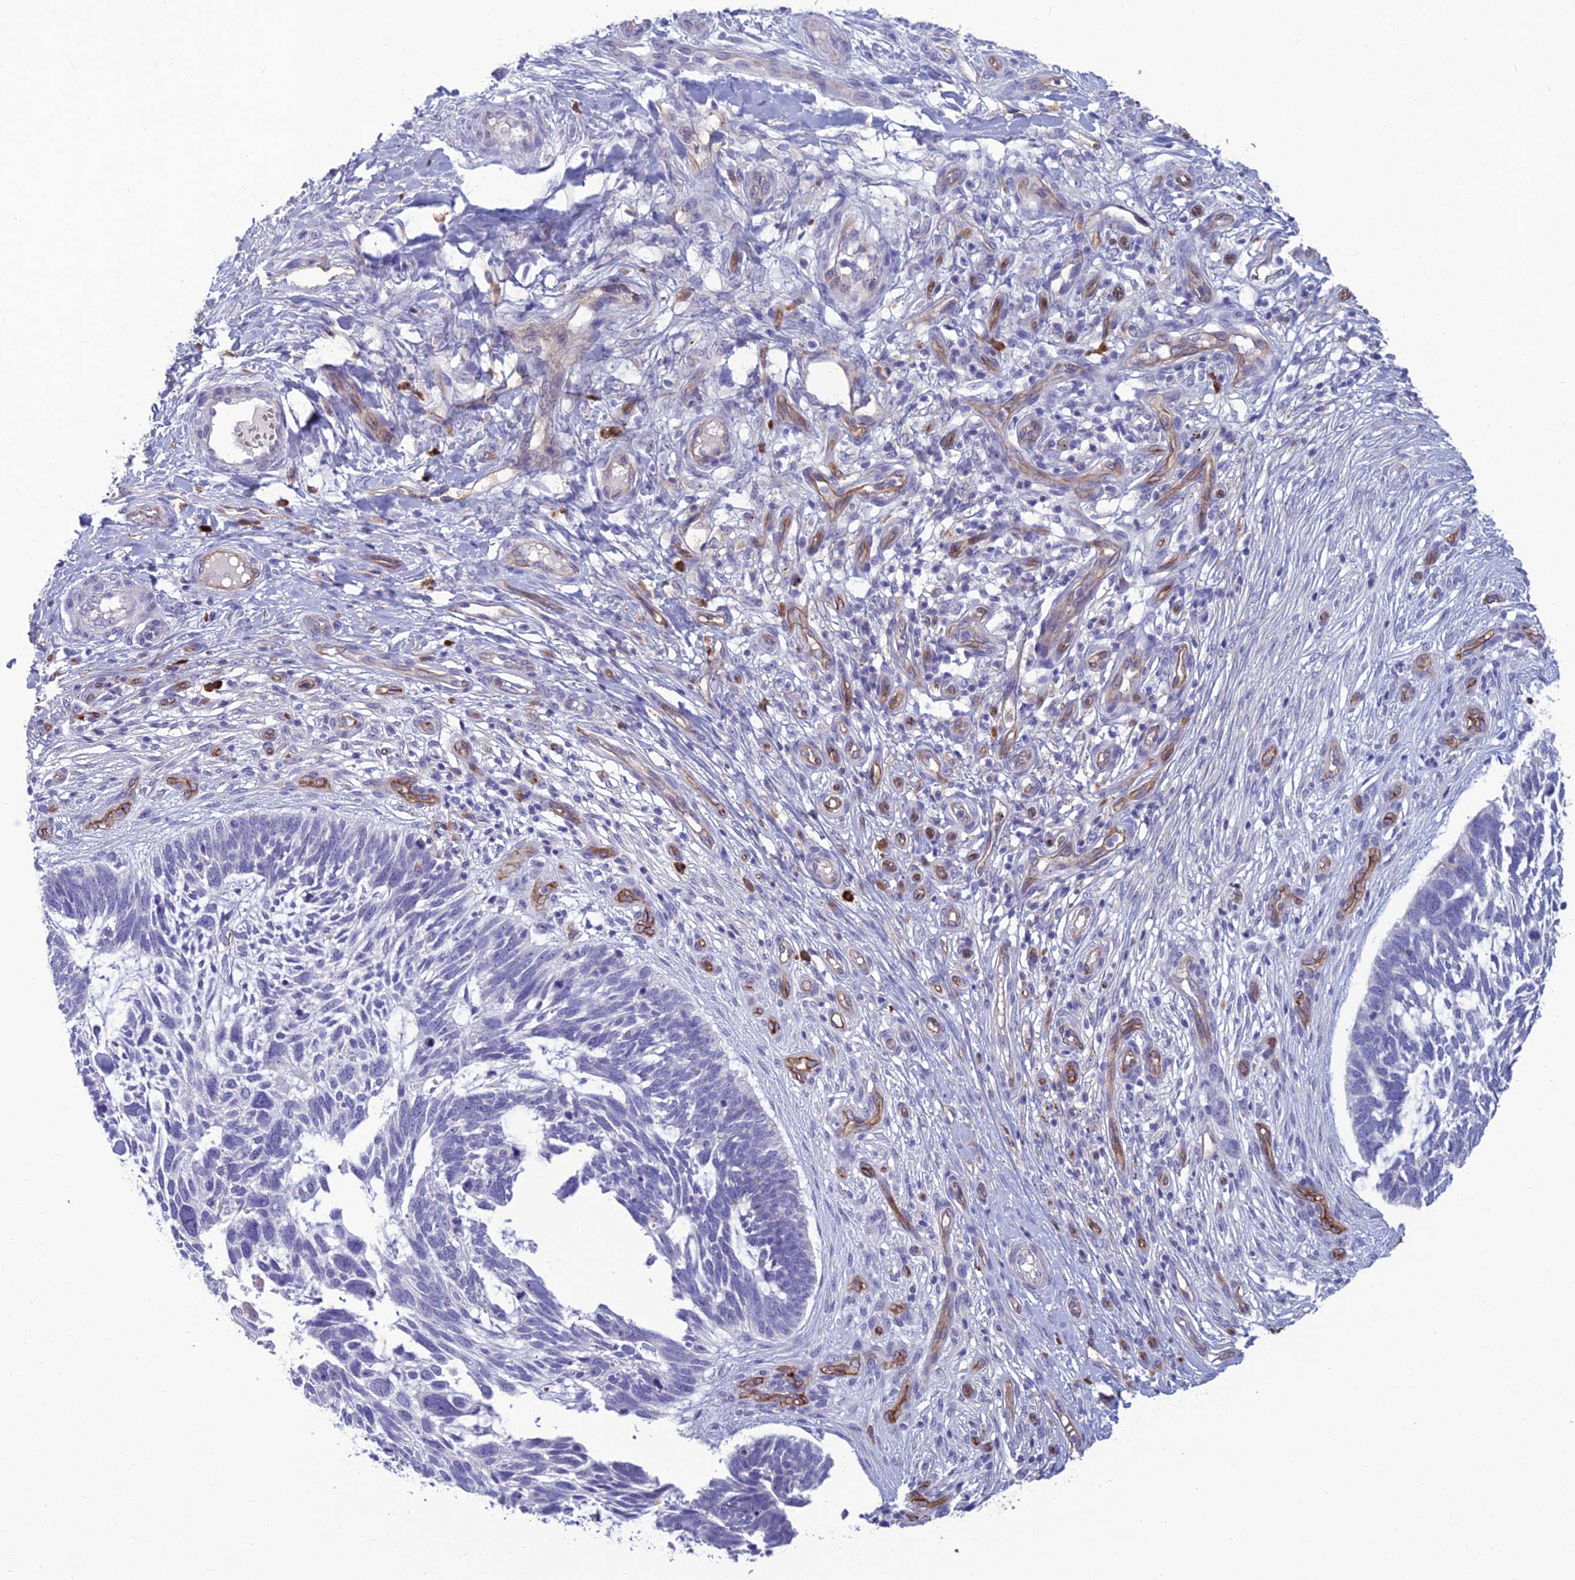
{"staining": {"intensity": "negative", "quantity": "none", "location": "none"}, "tissue": "skin cancer", "cell_type": "Tumor cells", "image_type": "cancer", "snomed": [{"axis": "morphology", "description": "Basal cell carcinoma"}, {"axis": "topography", "description": "Skin"}], "caption": "An image of skin cancer (basal cell carcinoma) stained for a protein exhibits no brown staining in tumor cells.", "gene": "BBS7", "patient": {"sex": "male", "age": 88}}